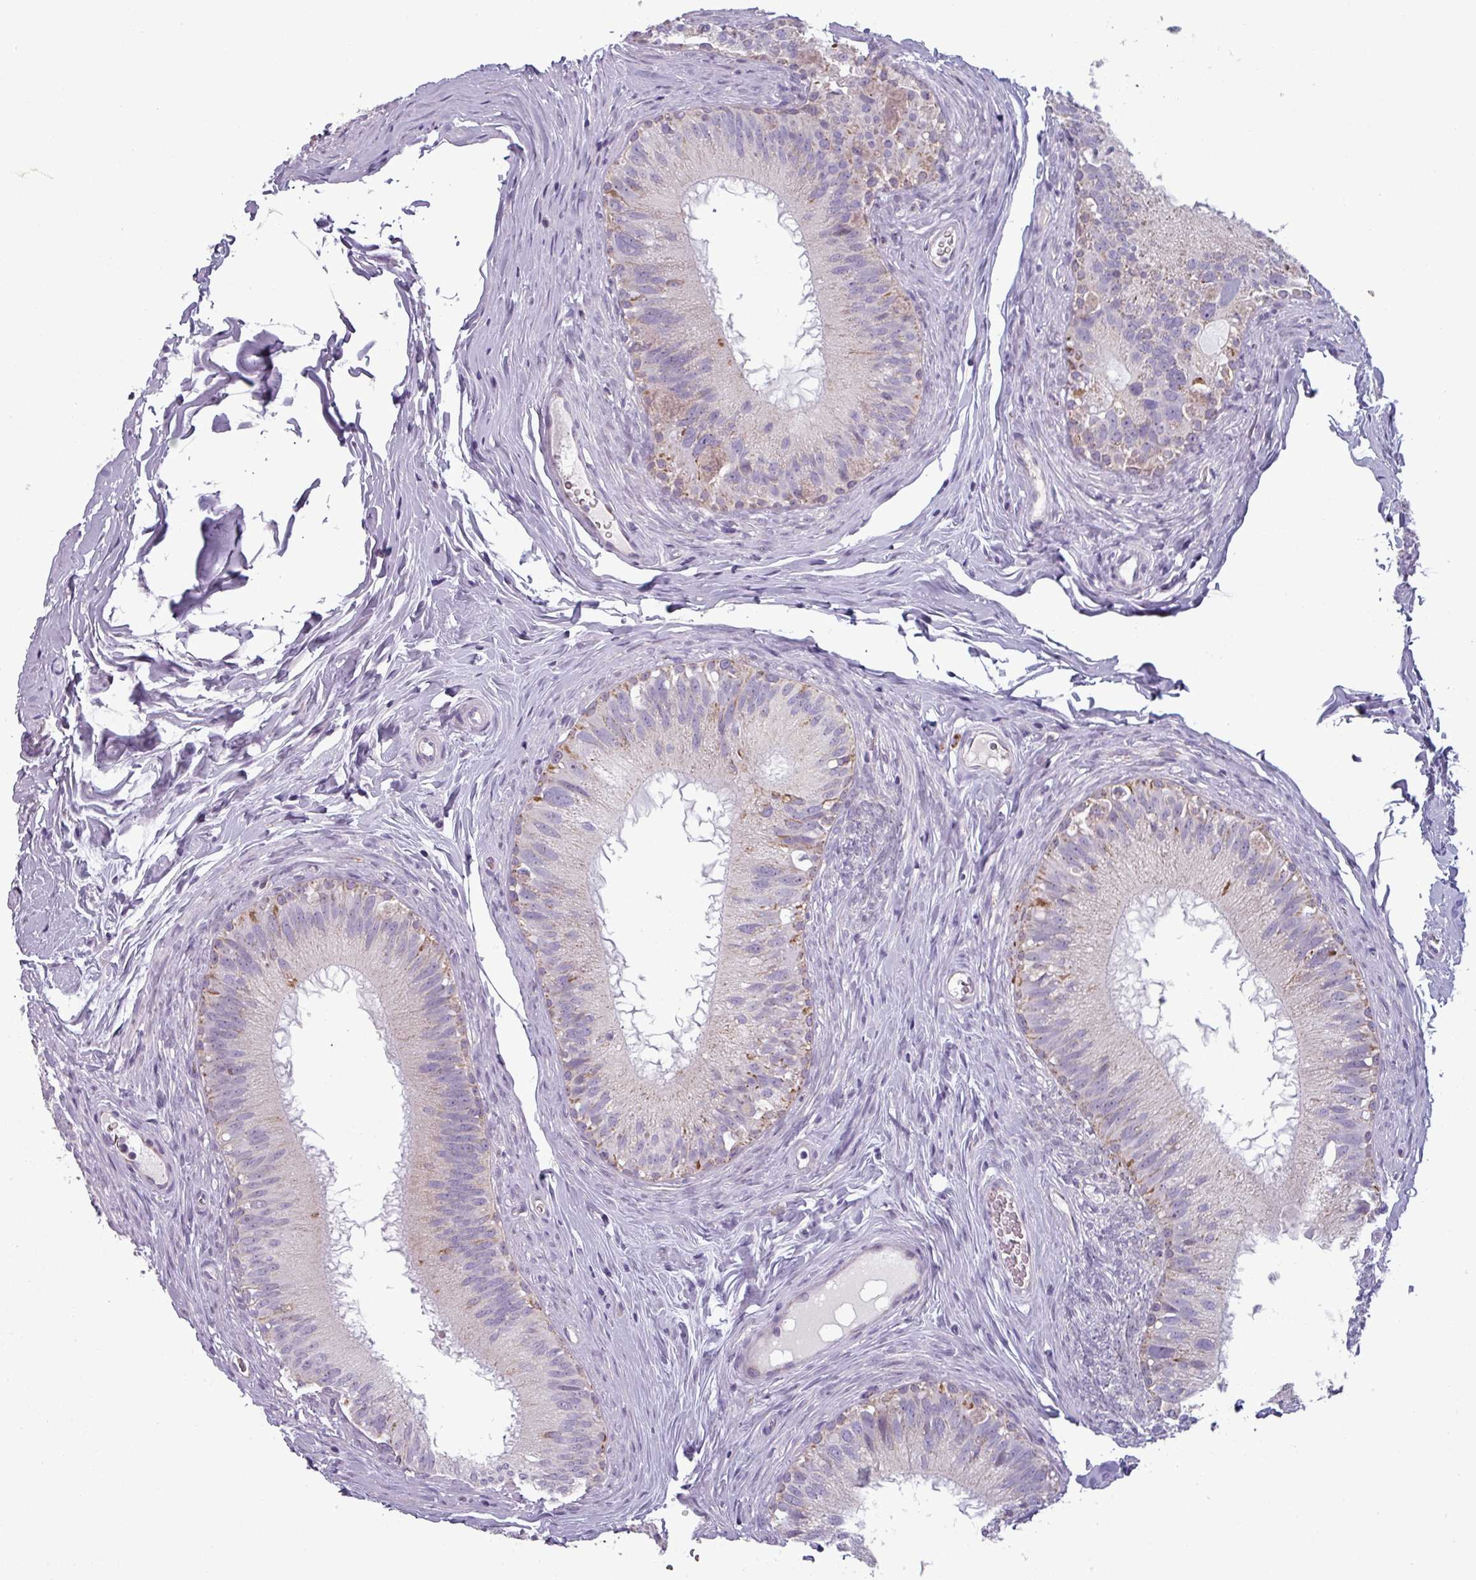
{"staining": {"intensity": "moderate", "quantity": "<25%", "location": "cytoplasmic/membranous"}, "tissue": "epididymis", "cell_type": "Glandular cells", "image_type": "normal", "snomed": [{"axis": "morphology", "description": "Normal tissue, NOS"}, {"axis": "topography", "description": "Epididymis"}], "caption": "Protein staining of normal epididymis demonstrates moderate cytoplasmic/membranous staining in about <25% of glandular cells.", "gene": "ZNF615", "patient": {"sex": "male", "age": 38}}